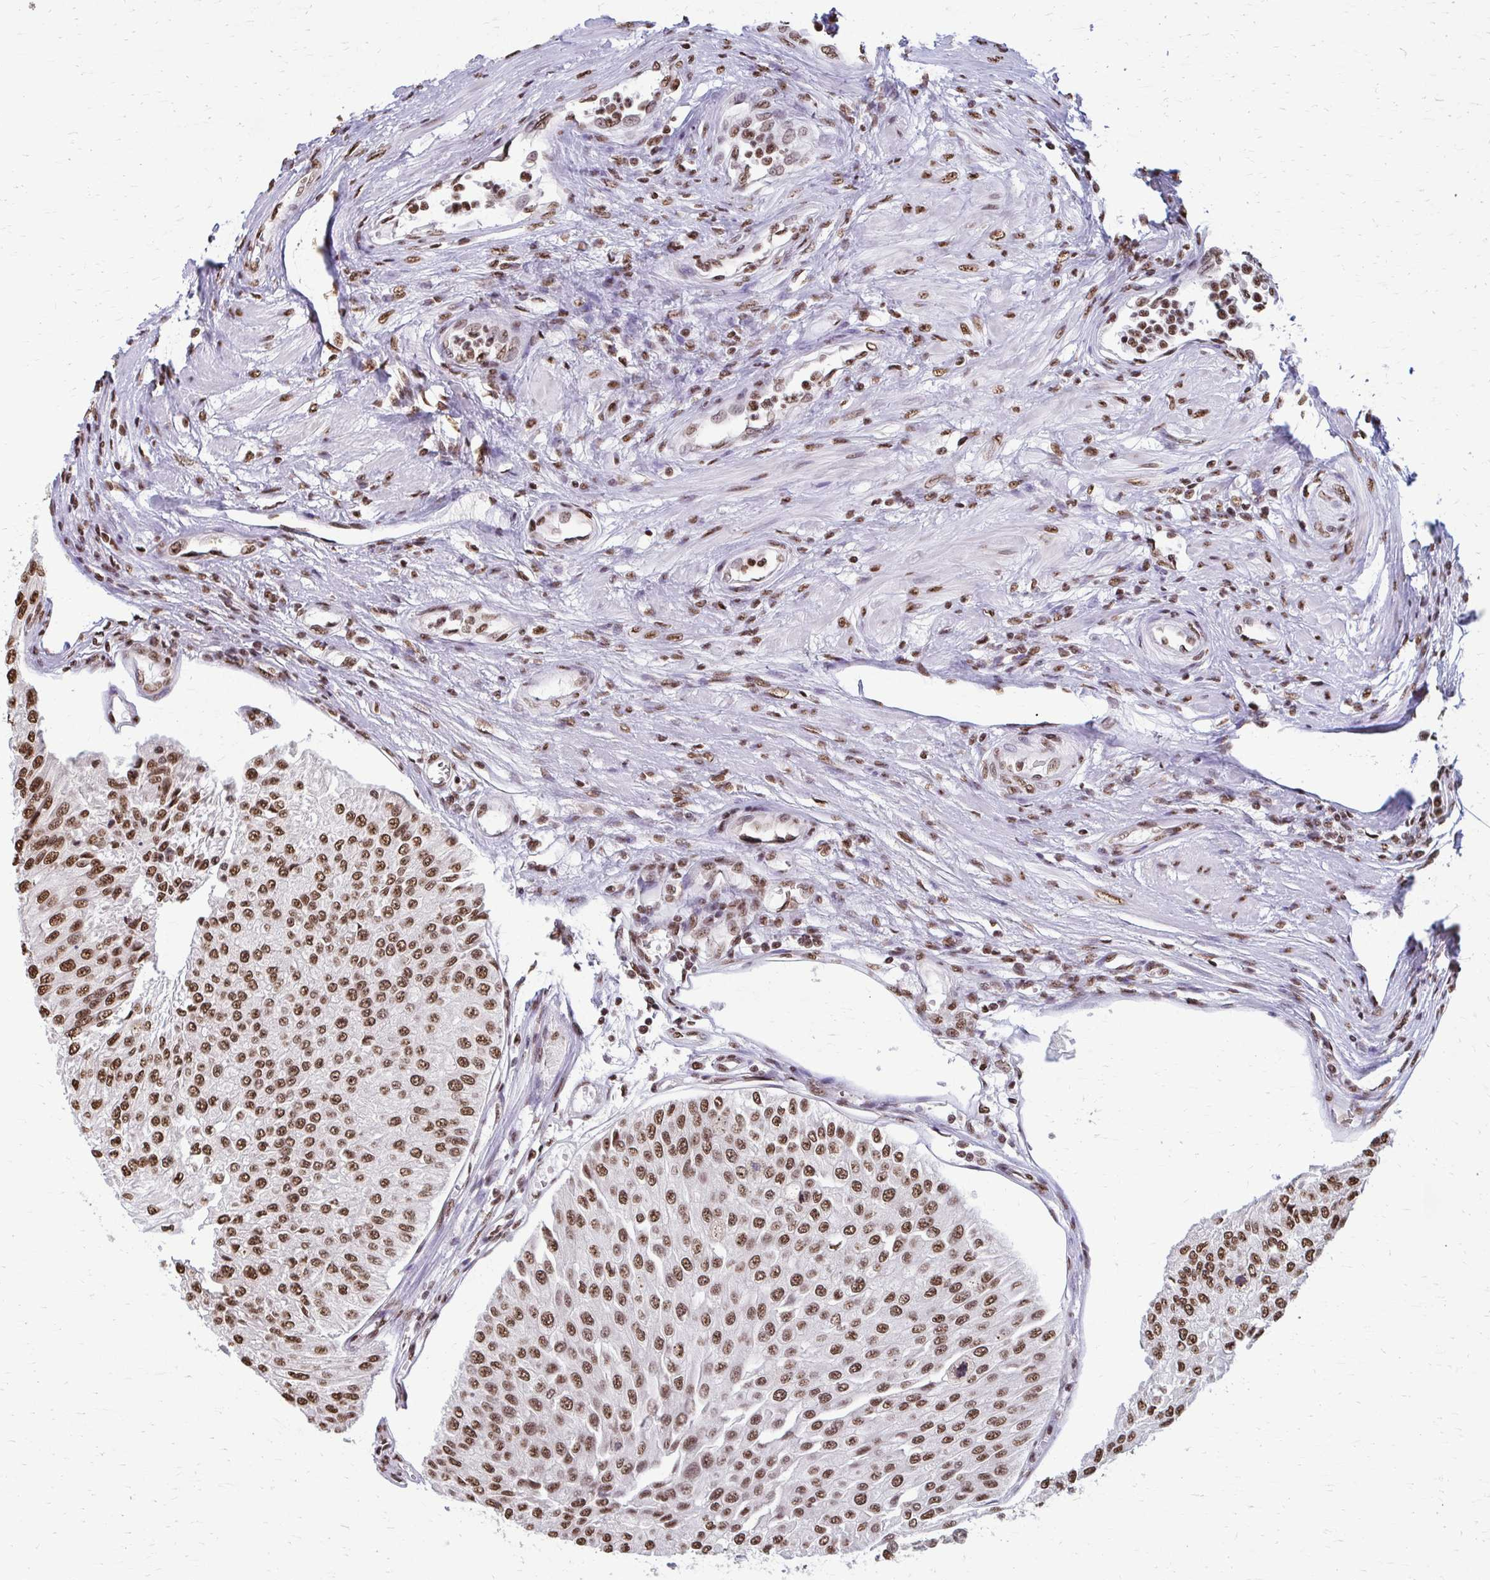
{"staining": {"intensity": "moderate", "quantity": ">75%", "location": "nuclear"}, "tissue": "urothelial cancer", "cell_type": "Tumor cells", "image_type": "cancer", "snomed": [{"axis": "morphology", "description": "Urothelial carcinoma, NOS"}, {"axis": "topography", "description": "Urinary bladder"}], "caption": "Transitional cell carcinoma stained for a protein demonstrates moderate nuclear positivity in tumor cells.", "gene": "SNRPA", "patient": {"sex": "male", "age": 67}}